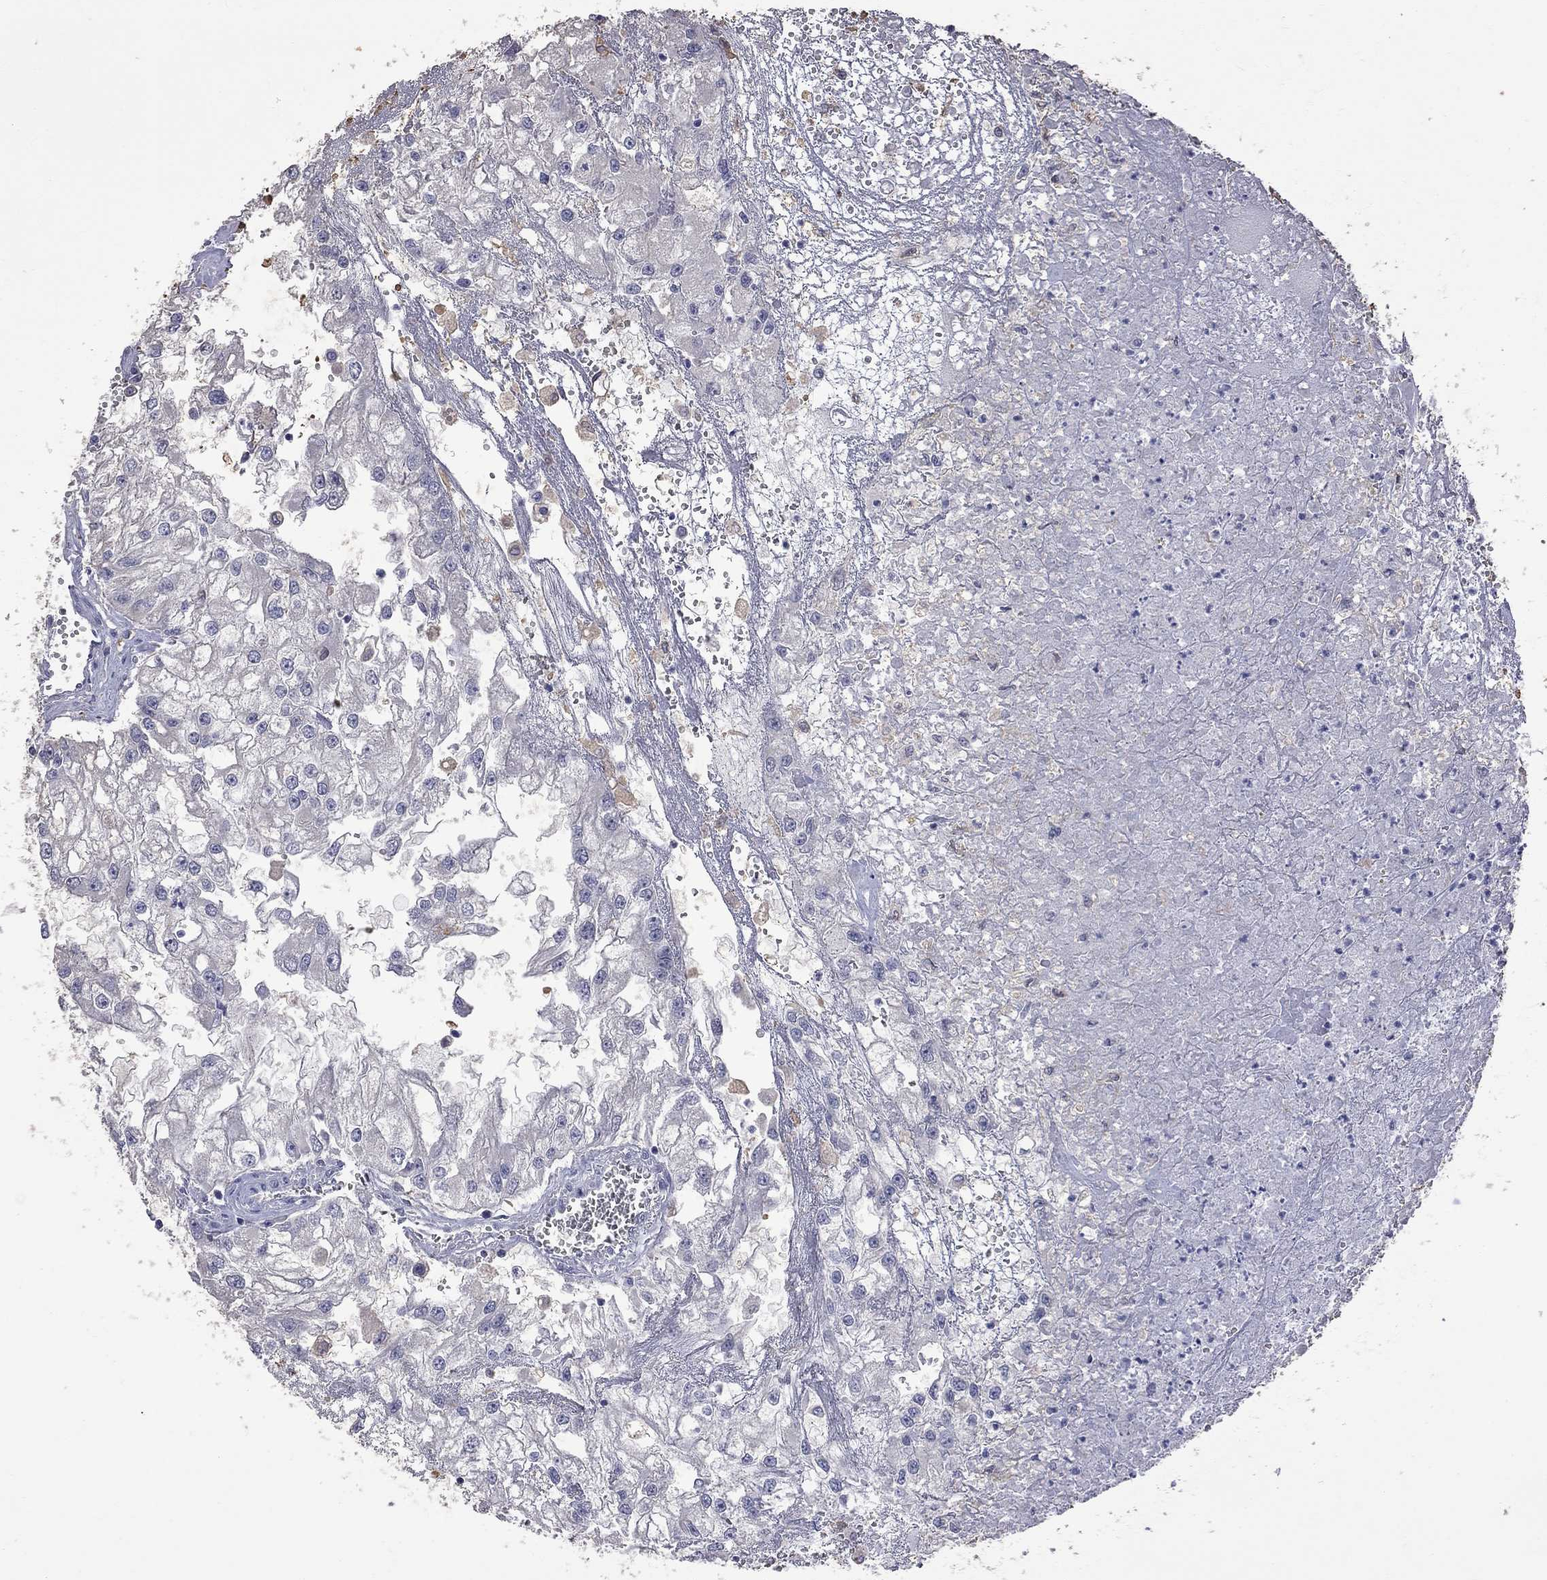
{"staining": {"intensity": "negative", "quantity": "none", "location": "none"}, "tissue": "renal cancer", "cell_type": "Tumor cells", "image_type": "cancer", "snomed": [{"axis": "morphology", "description": "Adenocarcinoma, NOS"}, {"axis": "topography", "description": "Kidney"}], "caption": "The image exhibits no significant positivity in tumor cells of renal cancer. The staining was performed using DAB to visualize the protein expression in brown, while the nuclei were stained in blue with hematoxylin (Magnification: 20x).", "gene": "CKAP2", "patient": {"sex": "male", "age": 59}}